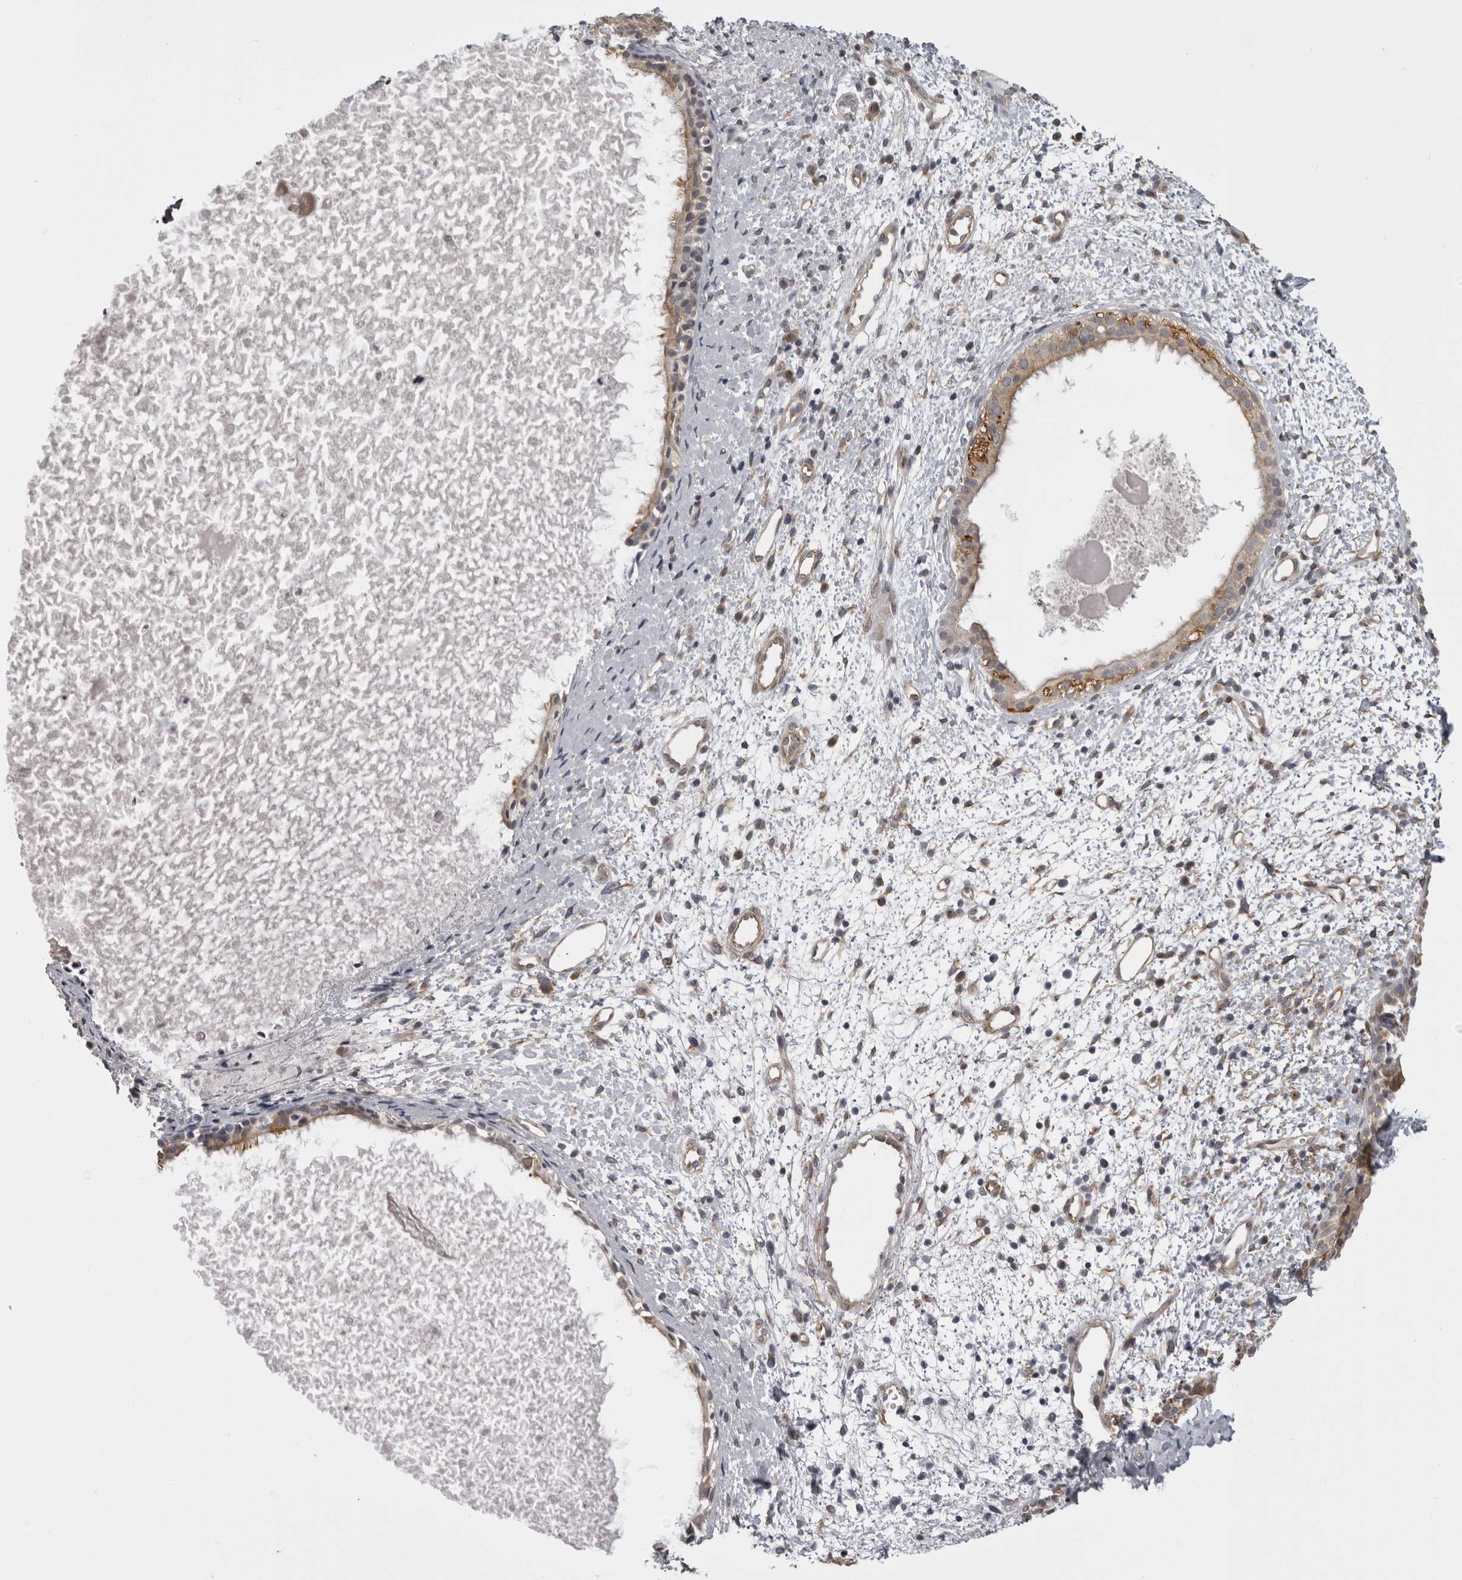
{"staining": {"intensity": "moderate", "quantity": "25%-75%", "location": "cytoplasmic/membranous"}, "tissue": "nasopharynx", "cell_type": "Respiratory epithelial cells", "image_type": "normal", "snomed": [{"axis": "morphology", "description": "Normal tissue, NOS"}, {"axis": "topography", "description": "Nasopharynx"}], "caption": "Immunohistochemistry (DAB) staining of benign nasopharynx displays moderate cytoplasmic/membranous protein expression in approximately 25%-75% of respiratory epithelial cells. (DAB (3,3'-diaminobenzidine) IHC with brightfield microscopy, high magnification).", "gene": "EPHA10", "patient": {"sex": "male", "age": 22}}